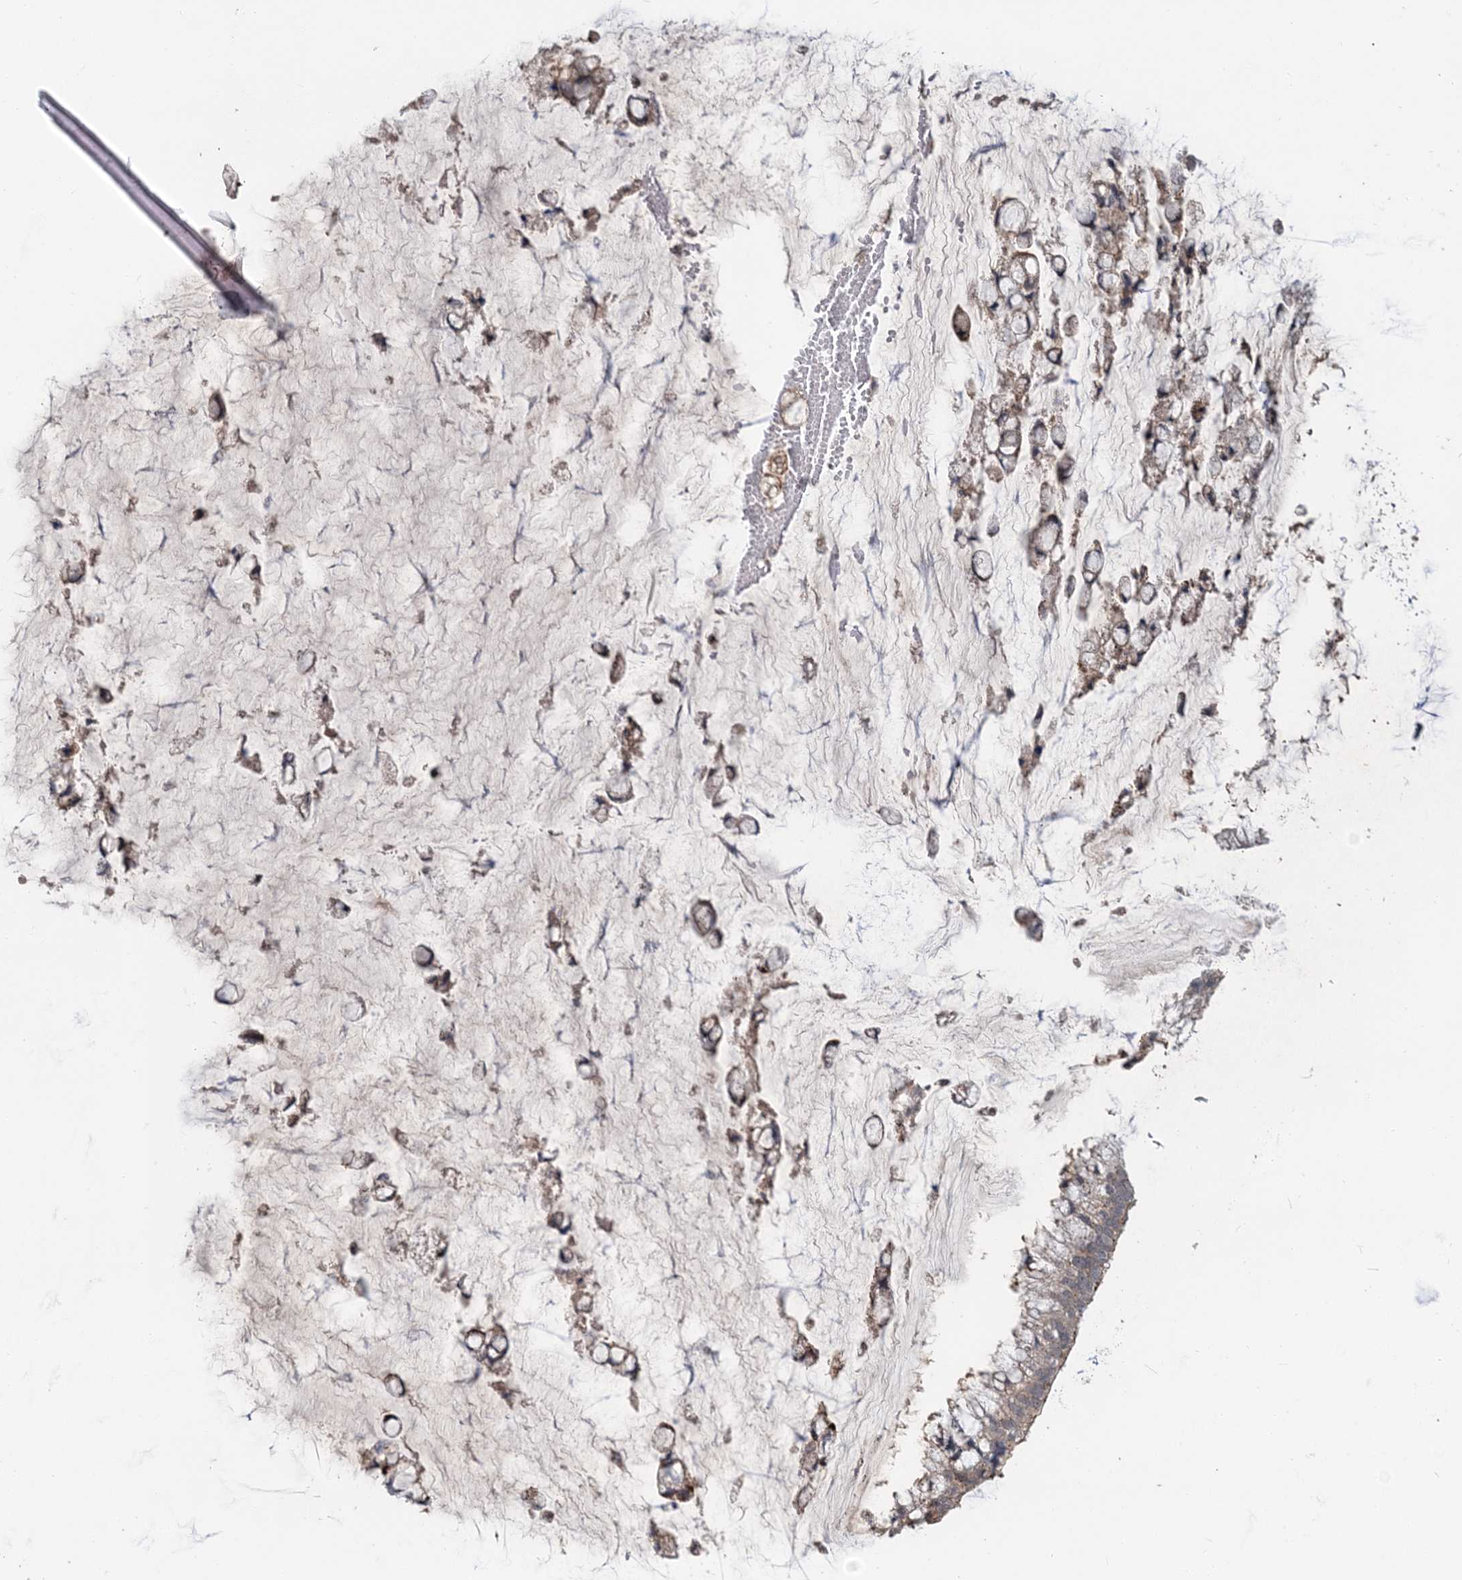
{"staining": {"intensity": "weak", "quantity": "25%-75%", "location": "cytoplasmic/membranous"}, "tissue": "ovarian cancer", "cell_type": "Tumor cells", "image_type": "cancer", "snomed": [{"axis": "morphology", "description": "Cystadenocarcinoma, mucinous, NOS"}, {"axis": "topography", "description": "Ovary"}], "caption": "Tumor cells demonstrate low levels of weak cytoplasmic/membranous staining in approximately 25%-75% of cells in mucinous cystadenocarcinoma (ovarian).", "gene": "RNF25", "patient": {"sex": "female", "age": 39}}